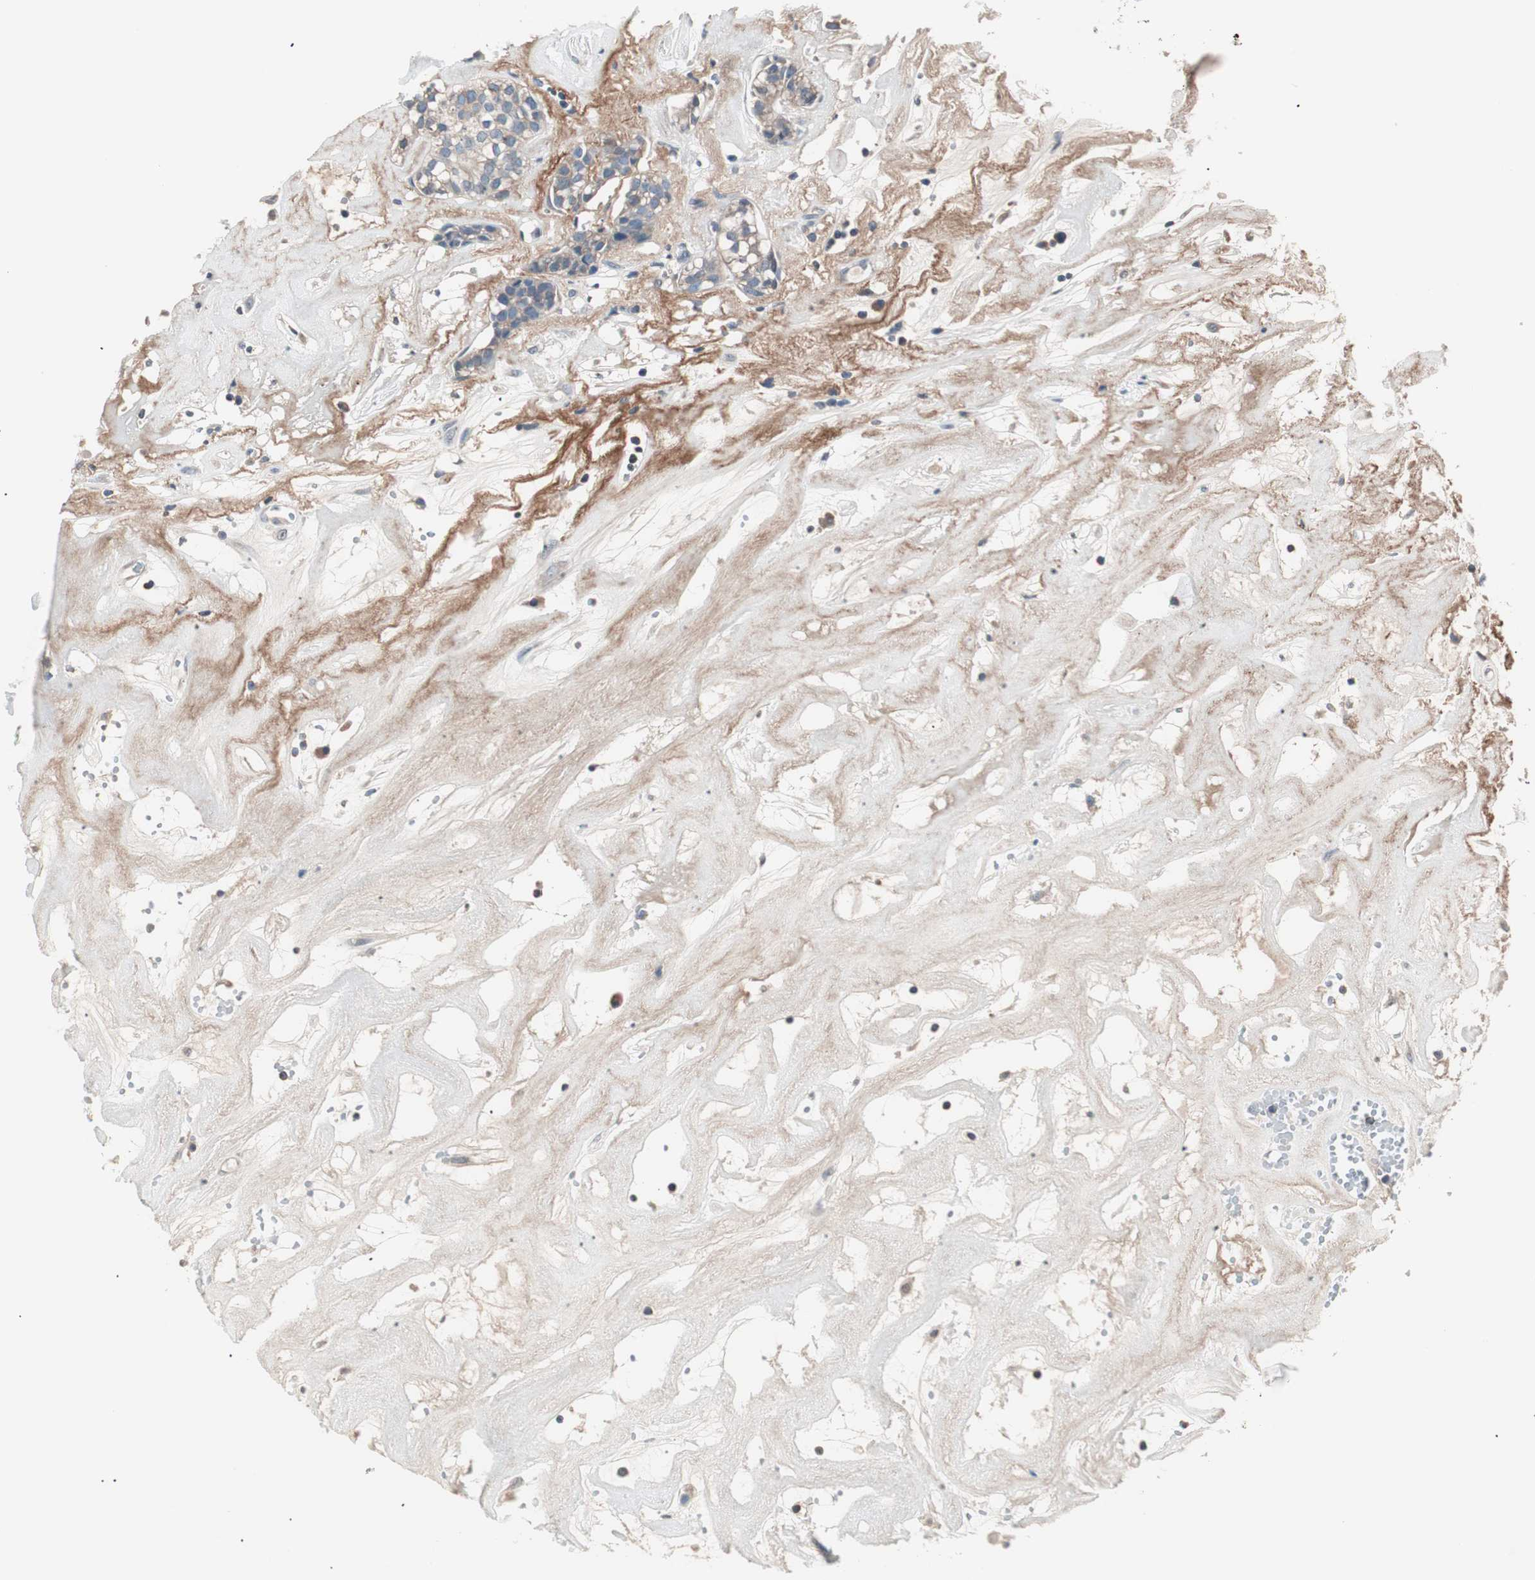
{"staining": {"intensity": "weak", "quantity": ">75%", "location": "cytoplasmic/membranous"}, "tissue": "head and neck cancer", "cell_type": "Tumor cells", "image_type": "cancer", "snomed": [{"axis": "morphology", "description": "Adenocarcinoma, NOS"}, {"axis": "topography", "description": "Salivary gland"}, {"axis": "topography", "description": "Head-Neck"}], "caption": "Head and neck cancer (adenocarcinoma) stained with DAB (3,3'-diaminobenzidine) immunohistochemistry shows low levels of weak cytoplasmic/membranous expression in about >75% of tumor cells.", "gene": "RAD54B", "patient": {"sex": "female", "age": 65}}